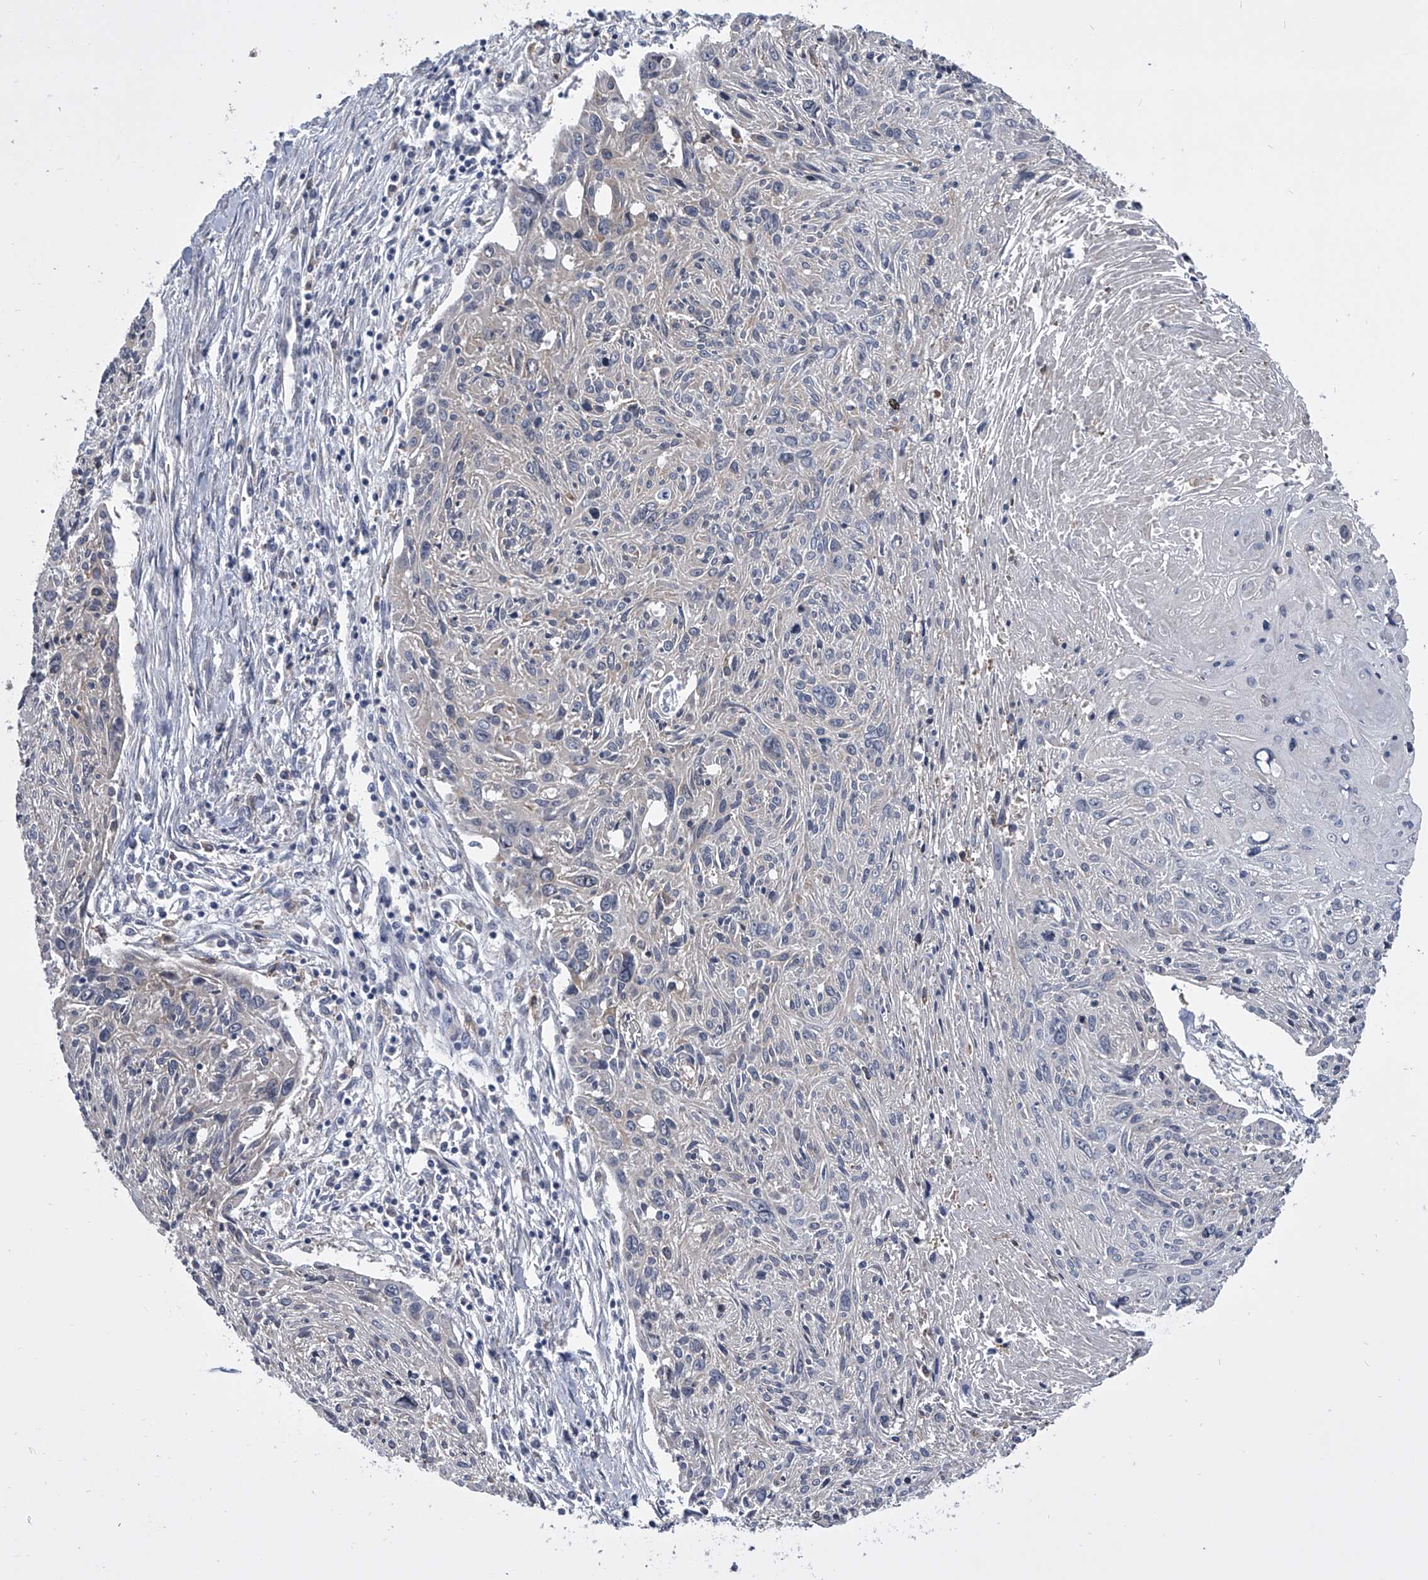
{"staining": {"intensity": "negative", "quantity": "none", "location": "none"}, "tissue": "cervical cancer", "cell_type": "Tumor cells", "image_type": "cancer", "snomed": [{"axis": "morphology", "description": "Squamous cell carcinoma, NOS"}, {"axis": "topography", "description": "Cervix"}], "caption": "This is a micrograph of immunohistochemistry staining of cervical cancer, which shows no expression in tumor cells. (DAB (3,3'-diaminobenzidine) IHC, high magnification).", "gene": "MAP4K3", "patient": {"sex": "female", "age": 51}}